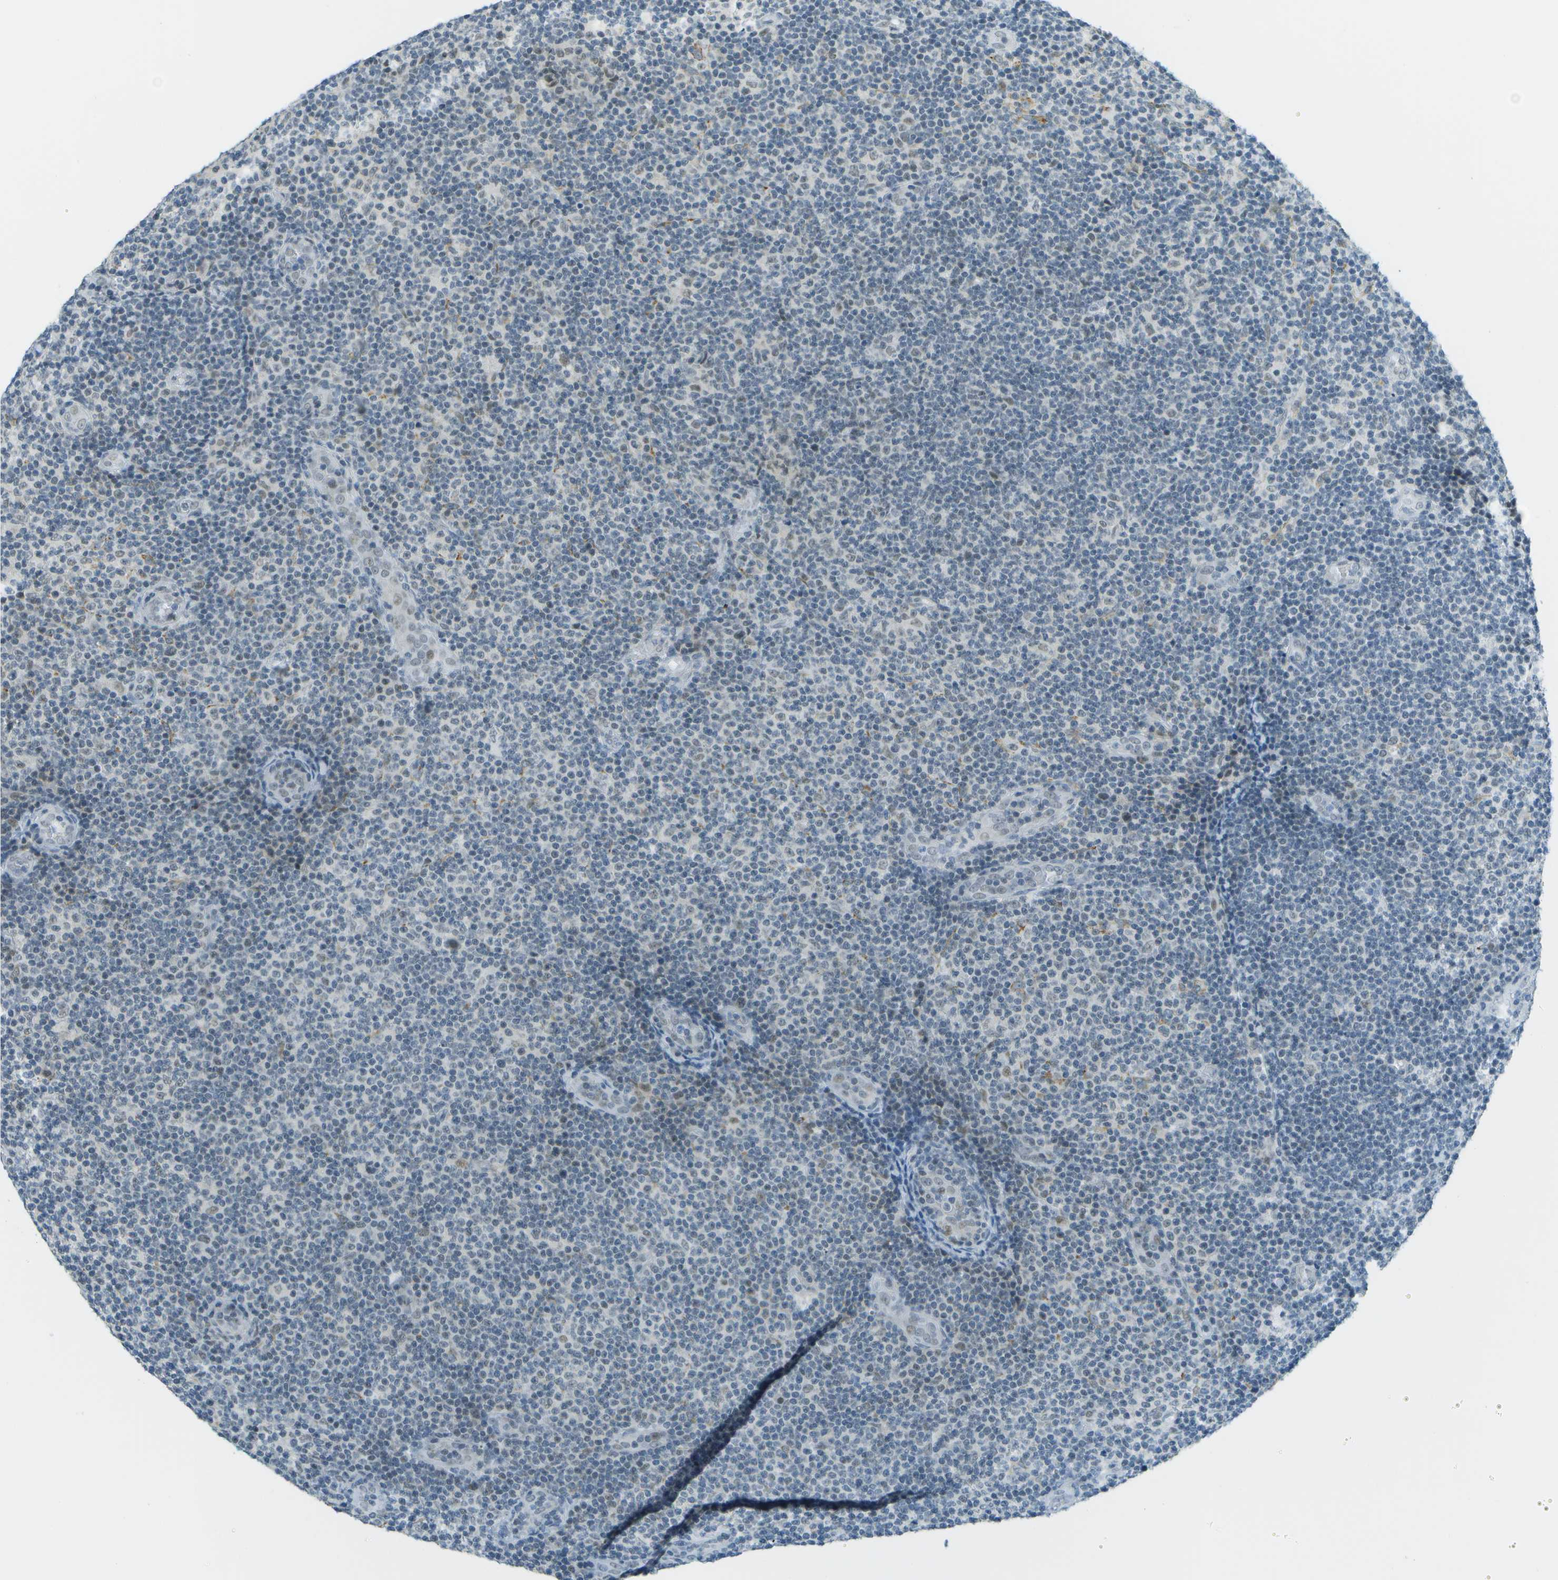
{"staining": {"intensity": "weak", "quantity": "<25%", "location": "nuclear"}, "tissue": "lymphoma", "cell_type": "Tumor cells", "image_type": "cancer", "snomed": [{"axis": "morphology", "description": "Malignant lymphoma, non-Hodgkin's type, Low grade"}, {"axis": "topography", "description": "Lymph node"}], "caption": "Low-grade malignant lymphoma, non-Hodgkin's type stained for a protein using immunohistochemistry (IHC) demonstrates no expression tumor cells.", "gene": "NEK11", "patient": {"sex": "male", "age": 83}}